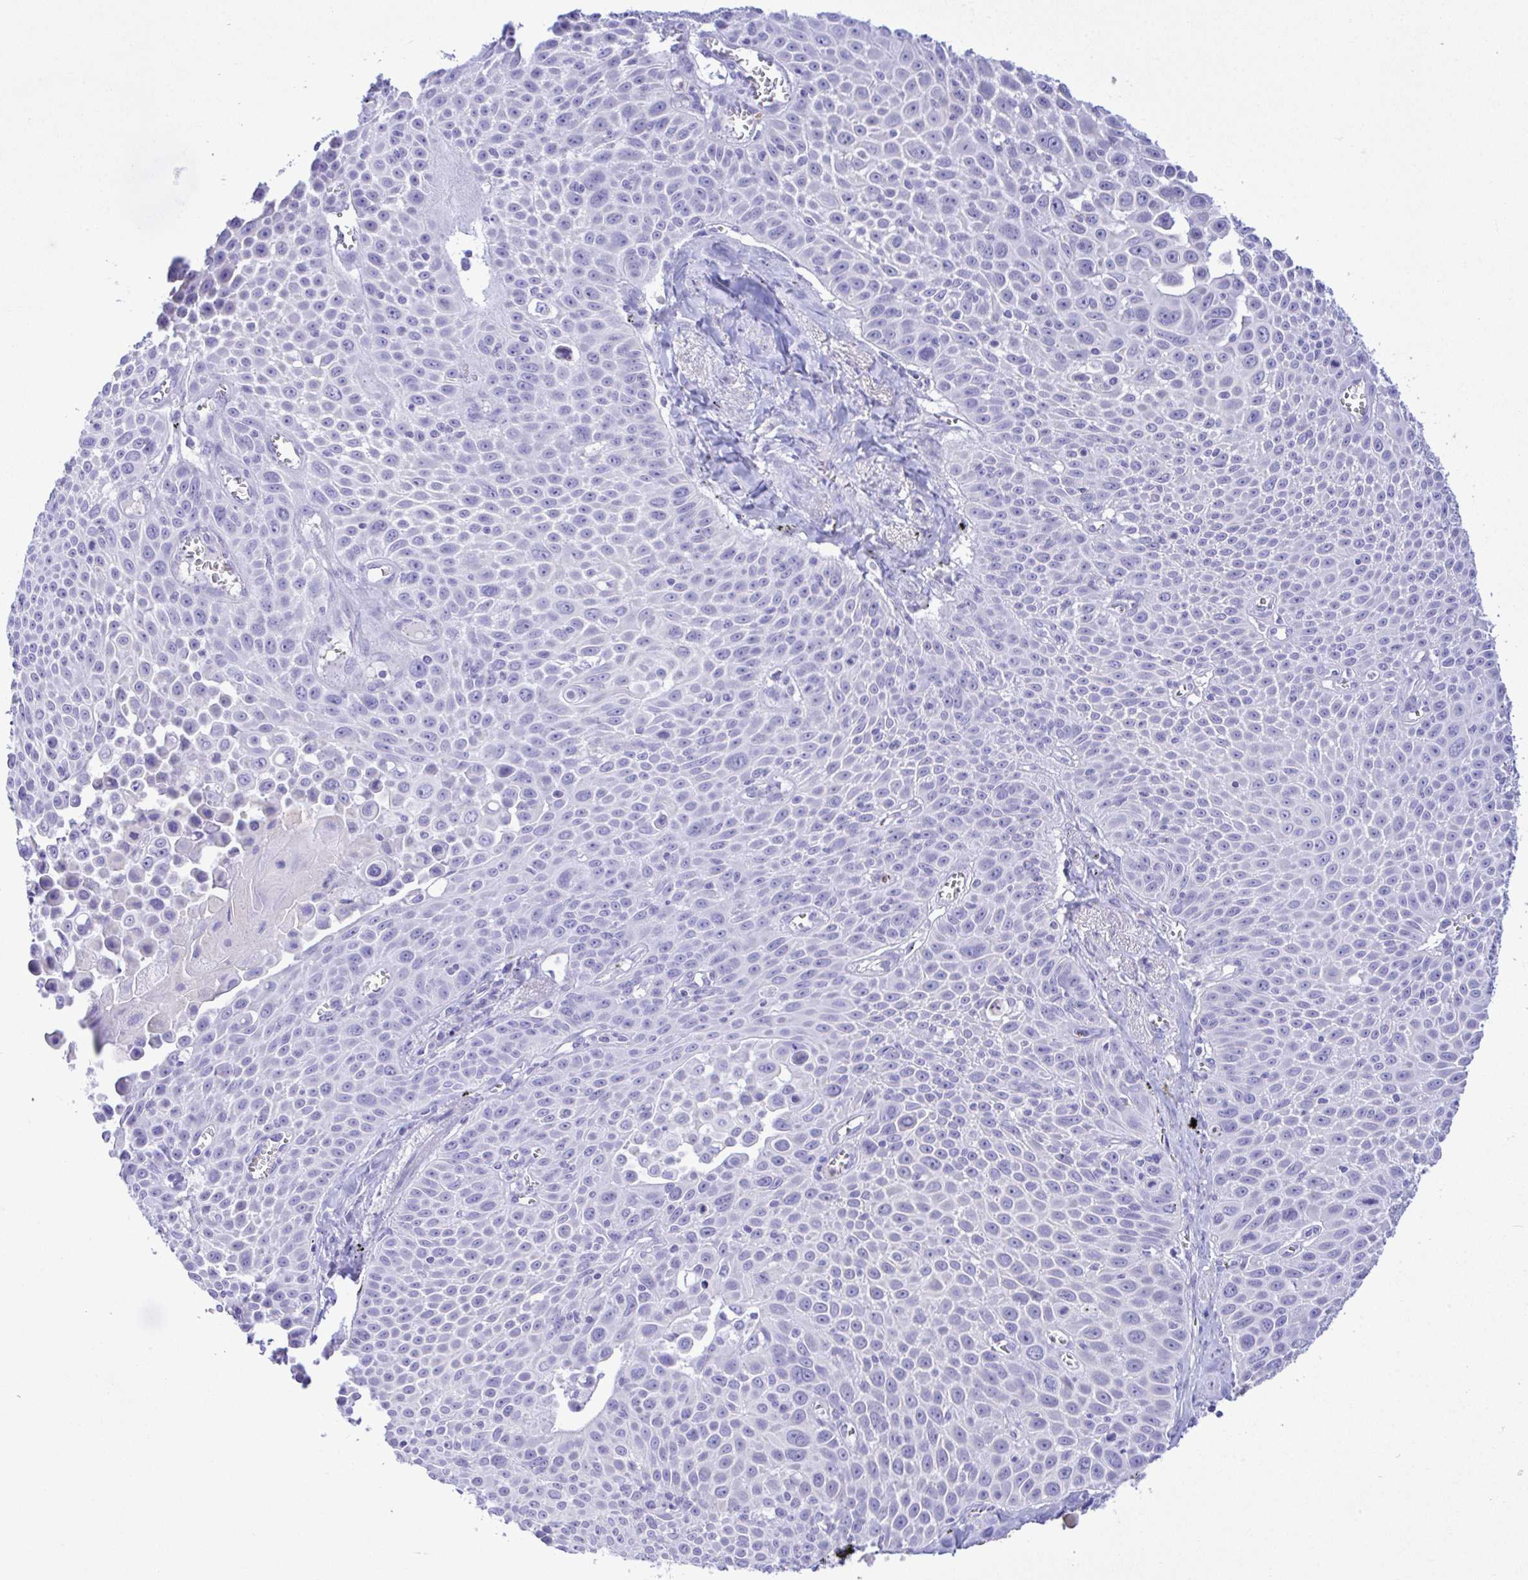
{"staining": {"intensity": "negative", "quantity": "none", "location": "none"}, "tissue": "lung cancer", "cell_type": "Tumor cells", "image_type": "cancer", "snomed": [{"axis": "morphology", "description": "Squamous cell carcinoma, NOS"}, {"axis": "morphology", "description": "Squamous cell carcinoma, metastatic, NOS"}, {"axis": "topography", "description": "Lymph node"}, {"axis": "topography", "description": "Lung"}], "caption": "IHC micrograph of neoplastic tissue: lung cancer (metastatic squamous cell carcinoma) stained with DAB displays no significant protein staining in tumor cells.", "gene": "ZNF221", "patient": {"sex": "female", "age": 62}}